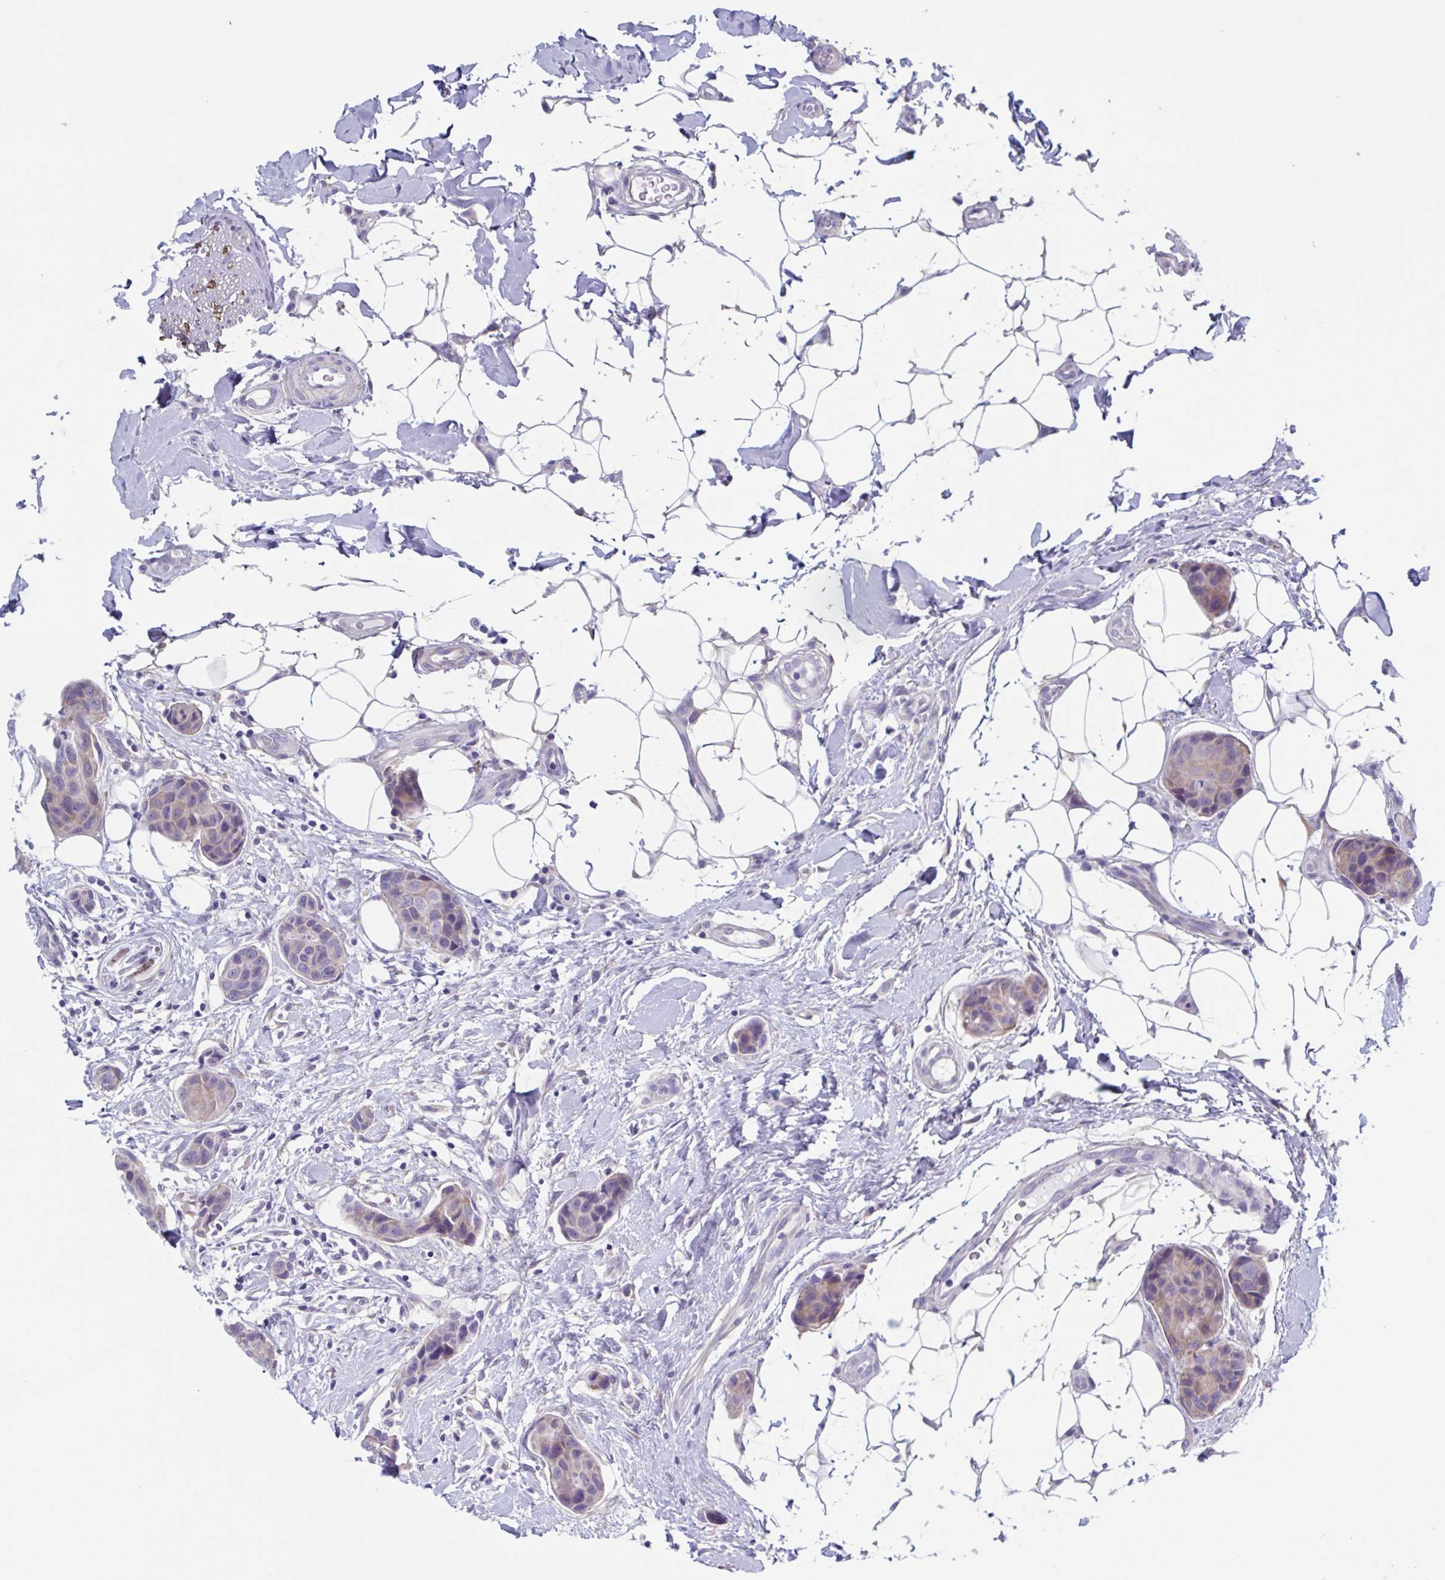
{"staining": {"intensity": "weak", "quantity": "25%-75%", "location": "cytoplasmic/membranous"}, "tissue": "breast cancer", "cell_type": "Tumor cells", "image_type": "cancer", "snomed": [{"axis": "morphology", "description": "Duct carcinoma"}, {"axis": "topography", "description": "Breast"}, {"axis": "topography", "description": "Lymph node"}], "caption": "The image shows a brown stain indicating the presence of a protein in the cytoplasmic/membranous of tumor cells in breast infiltrating ductal carcinoma.", "gene": "LPIN3", "patient": {"sex": "female", "age": 80}}